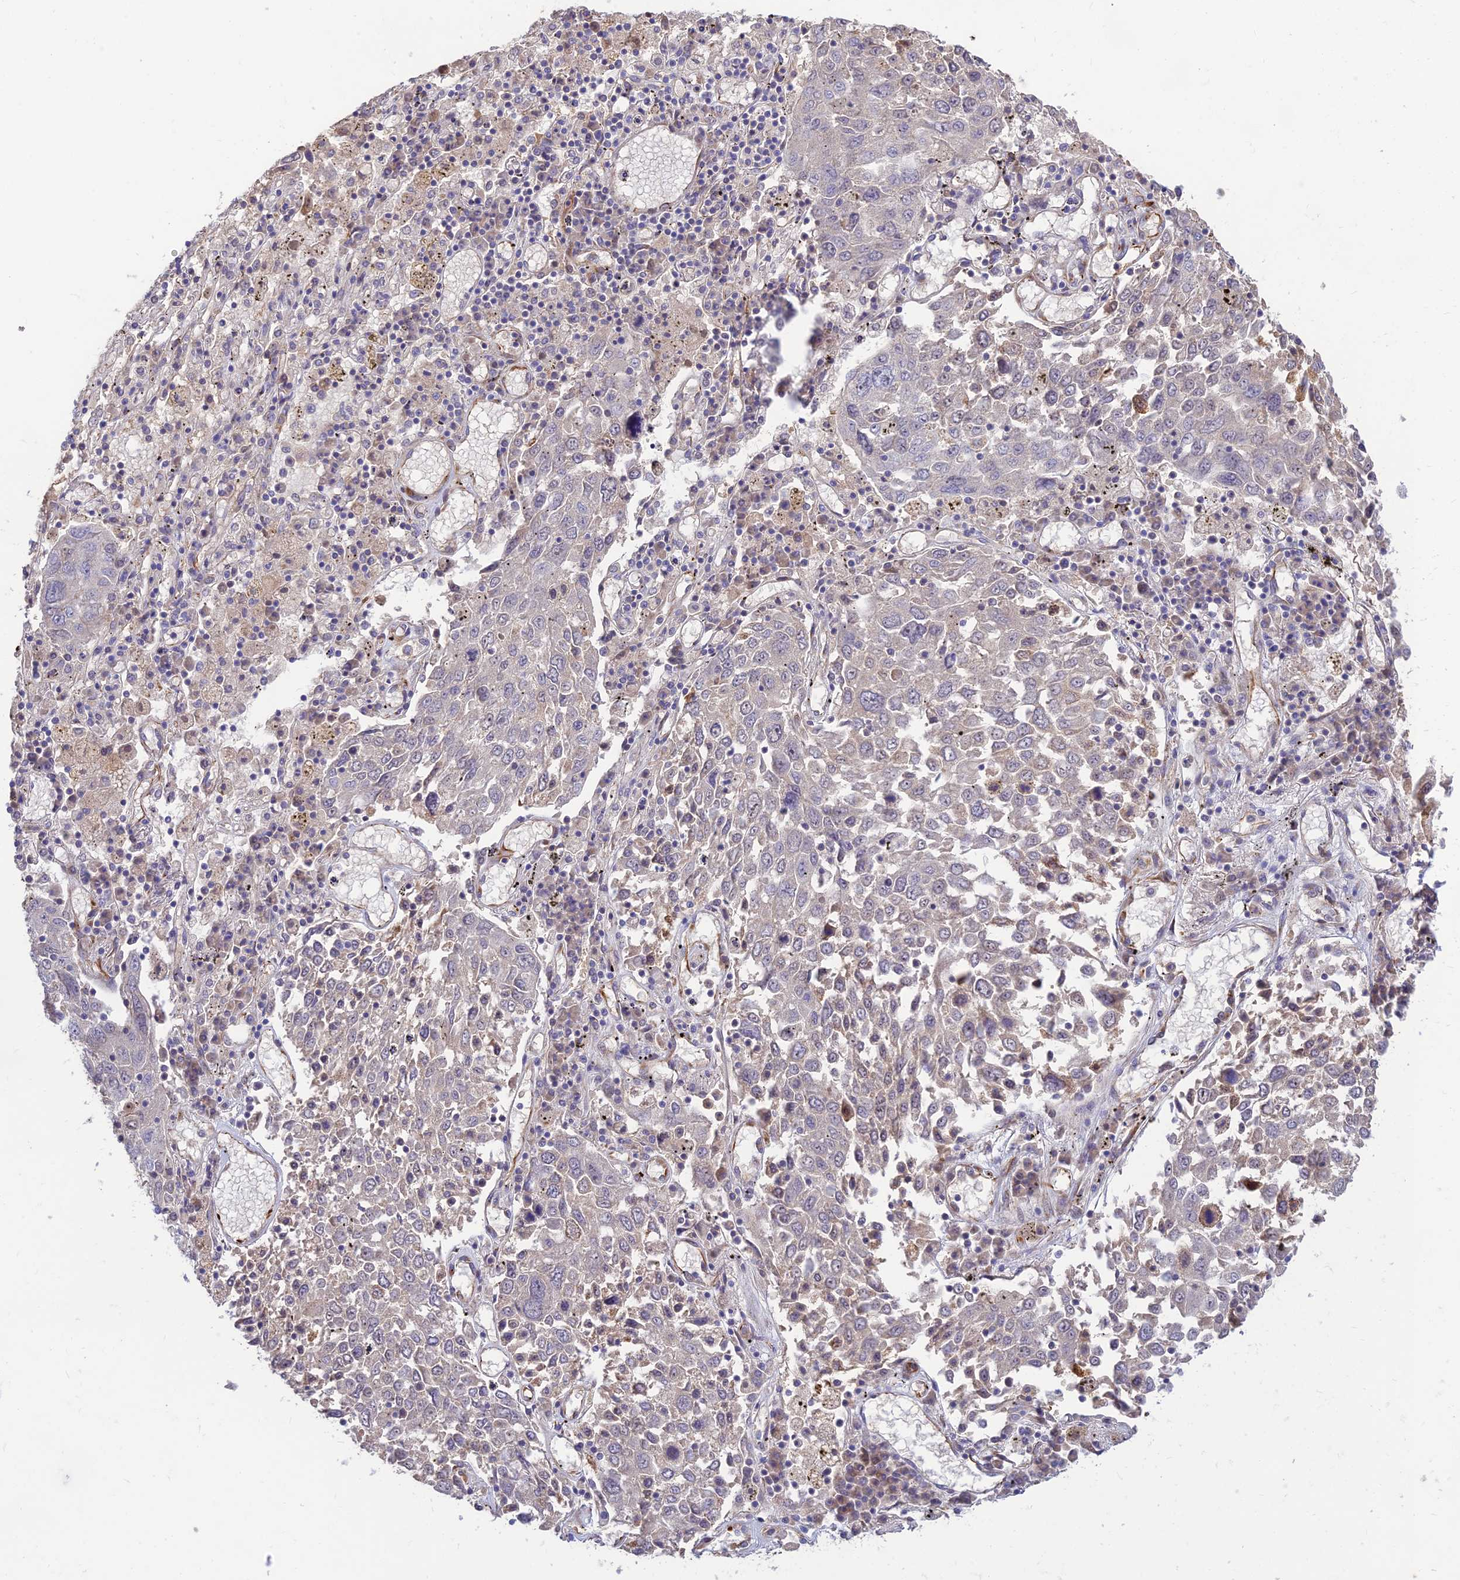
{"staining": {"intensity": "negative", "quantity": "none", "location": "none"}, "tissue": "lung cancer", "cell_type": "Tumor cells", "image_type": "cancer", "snomed": [{"axis": "morphology", "description": "Squamous cell carcinoma, NOS"}, {"axis": "topography", "description": "Lung"}], "caption": "High magnification brightfield microscopy of squamous cell carcinoma (lung) stained with DAB (brown) and counterstained with hematoxylin (blue): tumor cells show no significant expression. Nuclei are stained in blue.", "gene": "ST8SIA5", "patient": {"sex": "male", "age": 65}}